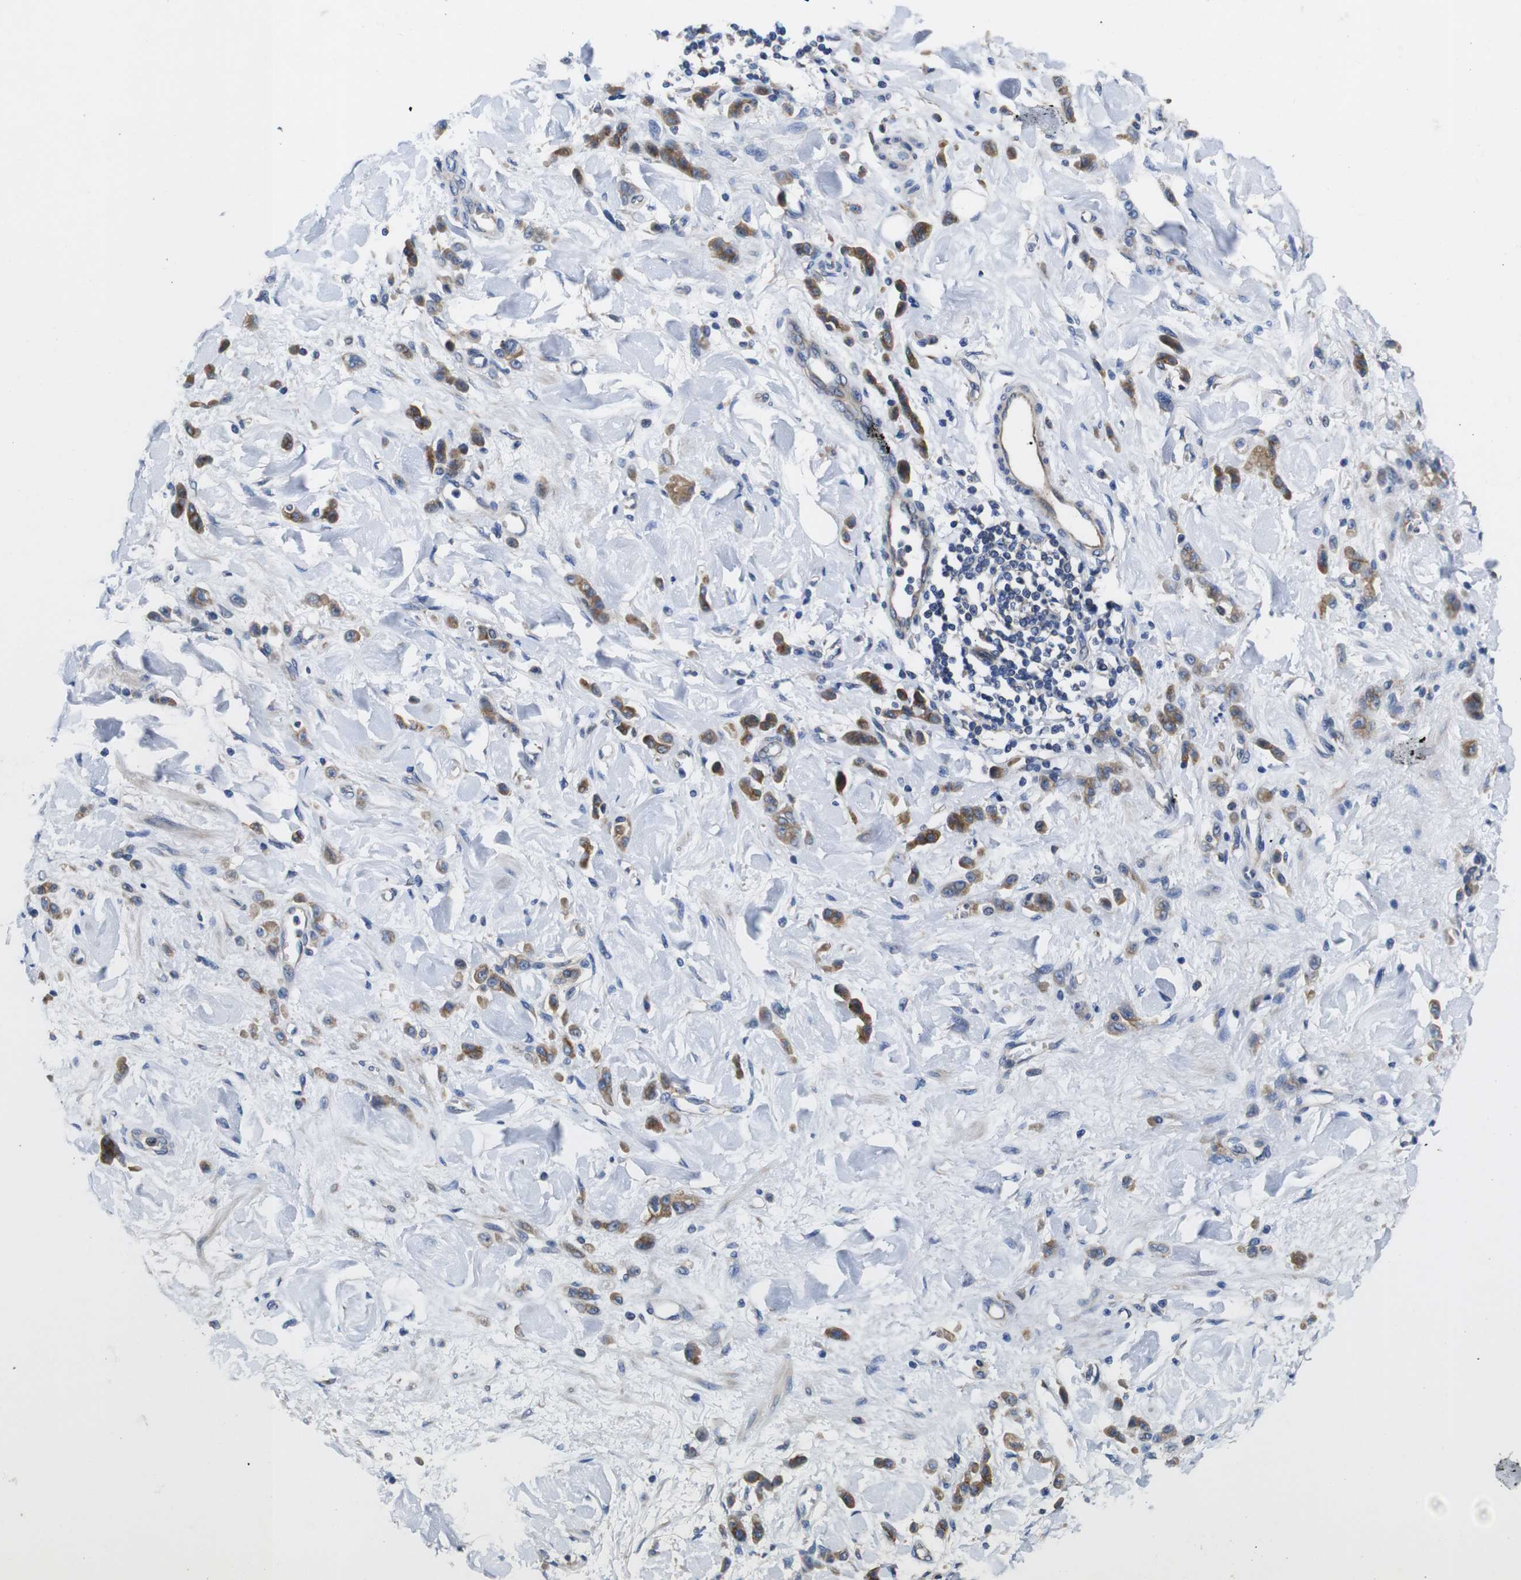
{"staining": {"intensity": "moderate", "quantity": ">75%", "location": "cytoplasmic/membranous"}, "tissue": "stomach cancer", "cell_type": "Tumor cells", "image_type": "cancer", "snomed": [{"axis": "morphology", "description": "Normal tissue, NOS"}, {"axis": "morphology", "description": "Adenocarcinoma, NOS"}, {"axis": "topography", "description": "Stomach"}], "caption": "A micrograph of human stomach cancer stained for a protein reveals moderate cytoplasmic/membranous brown staining in tumor cells.", "gene": "MARCHF7", "patient": {"sex": "male", "age": 82}}